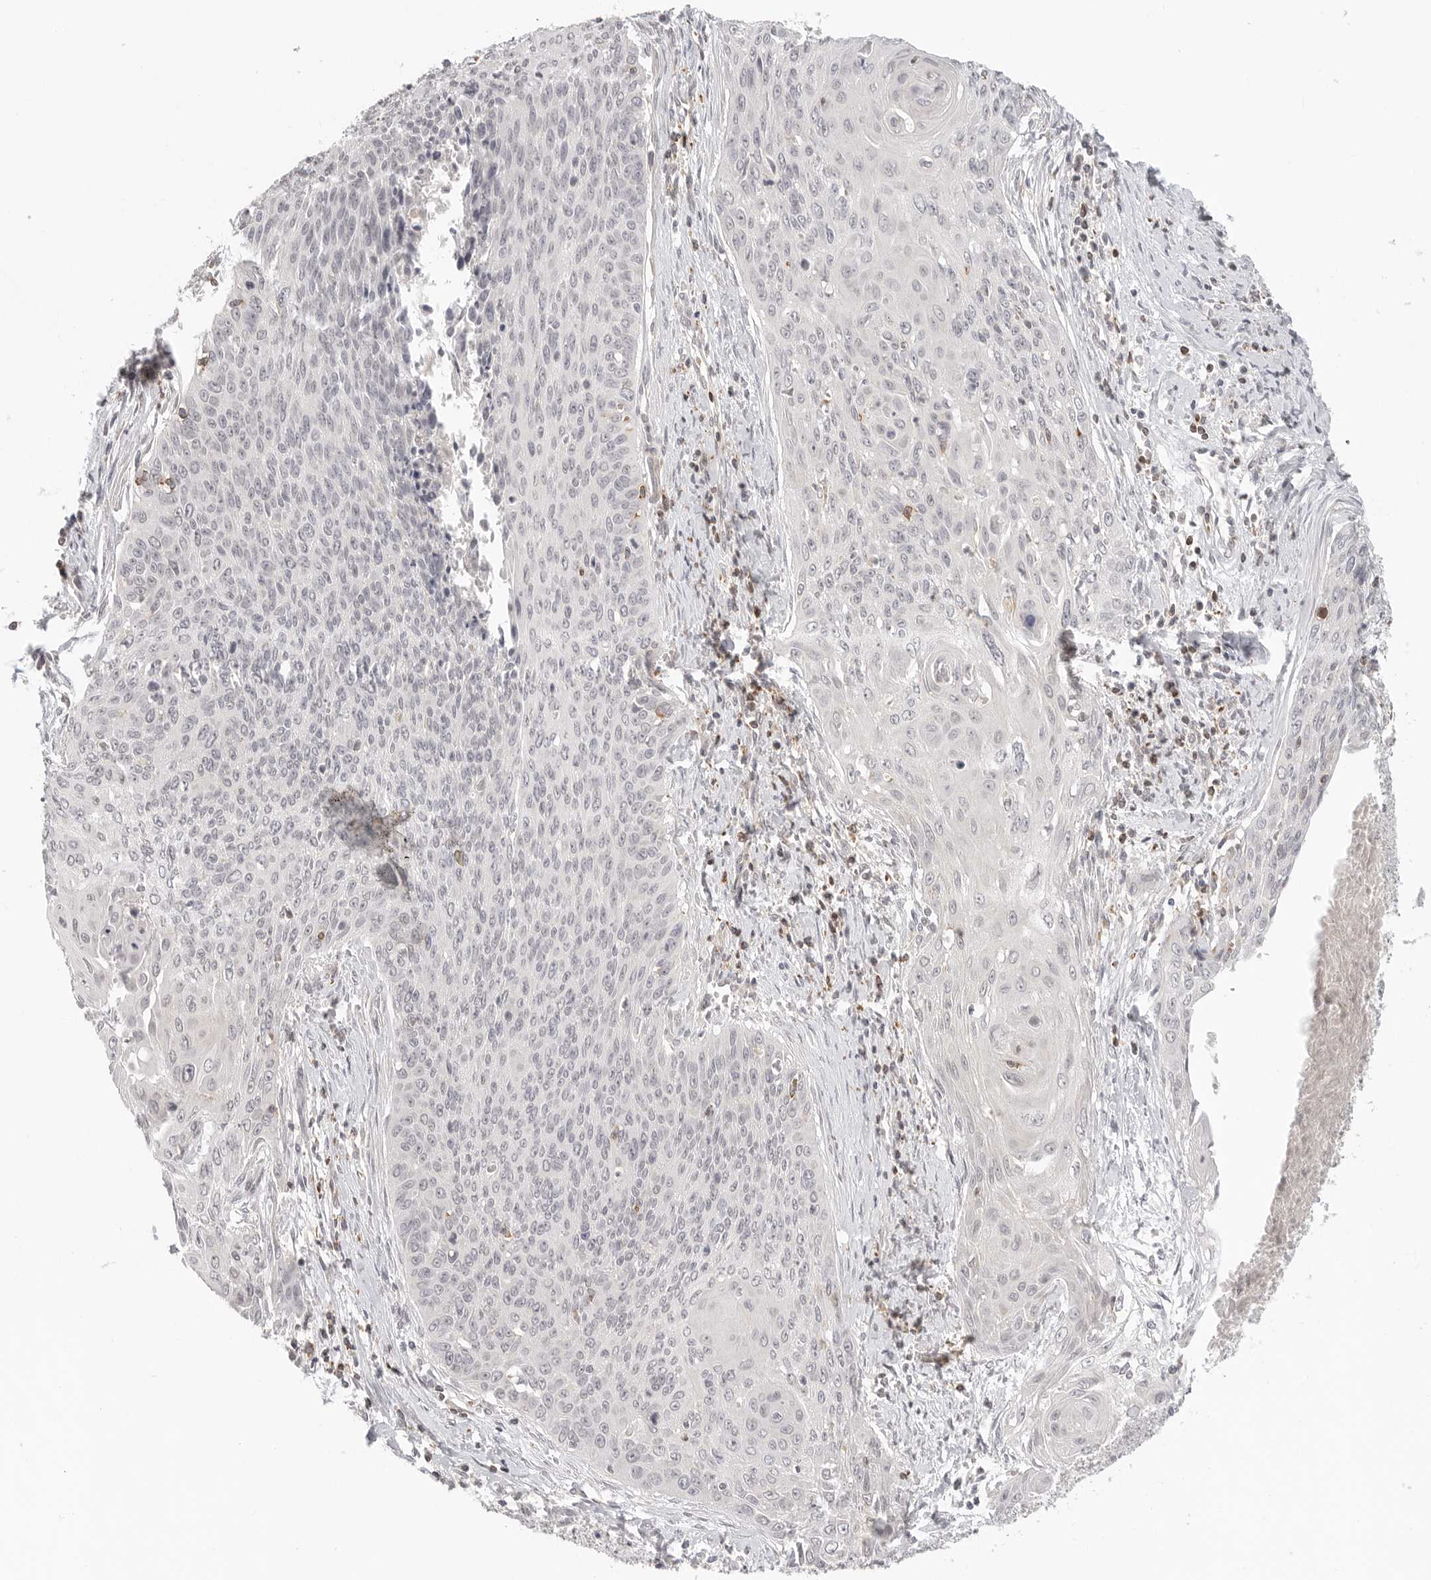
{"staining": {"intensity": "negative", "quantity": "none", "location": "none"}, "tissue": "cervical cancer", "cell_type": "Tumor cells", "image_type": "cancer", "snomed": [{"axis": "morphology", "description": "Squamous cell carcinoma, NOS"}, {"axis": "topography", "description": "Cervix"}], "caption": "This is an immunohistochemistry micrograph of cervical squamous cell carcinoma. There is no positivity in tumor cells.", "gene": "SH3KBP1", "patient": {"sex": "female", "age": 55}}